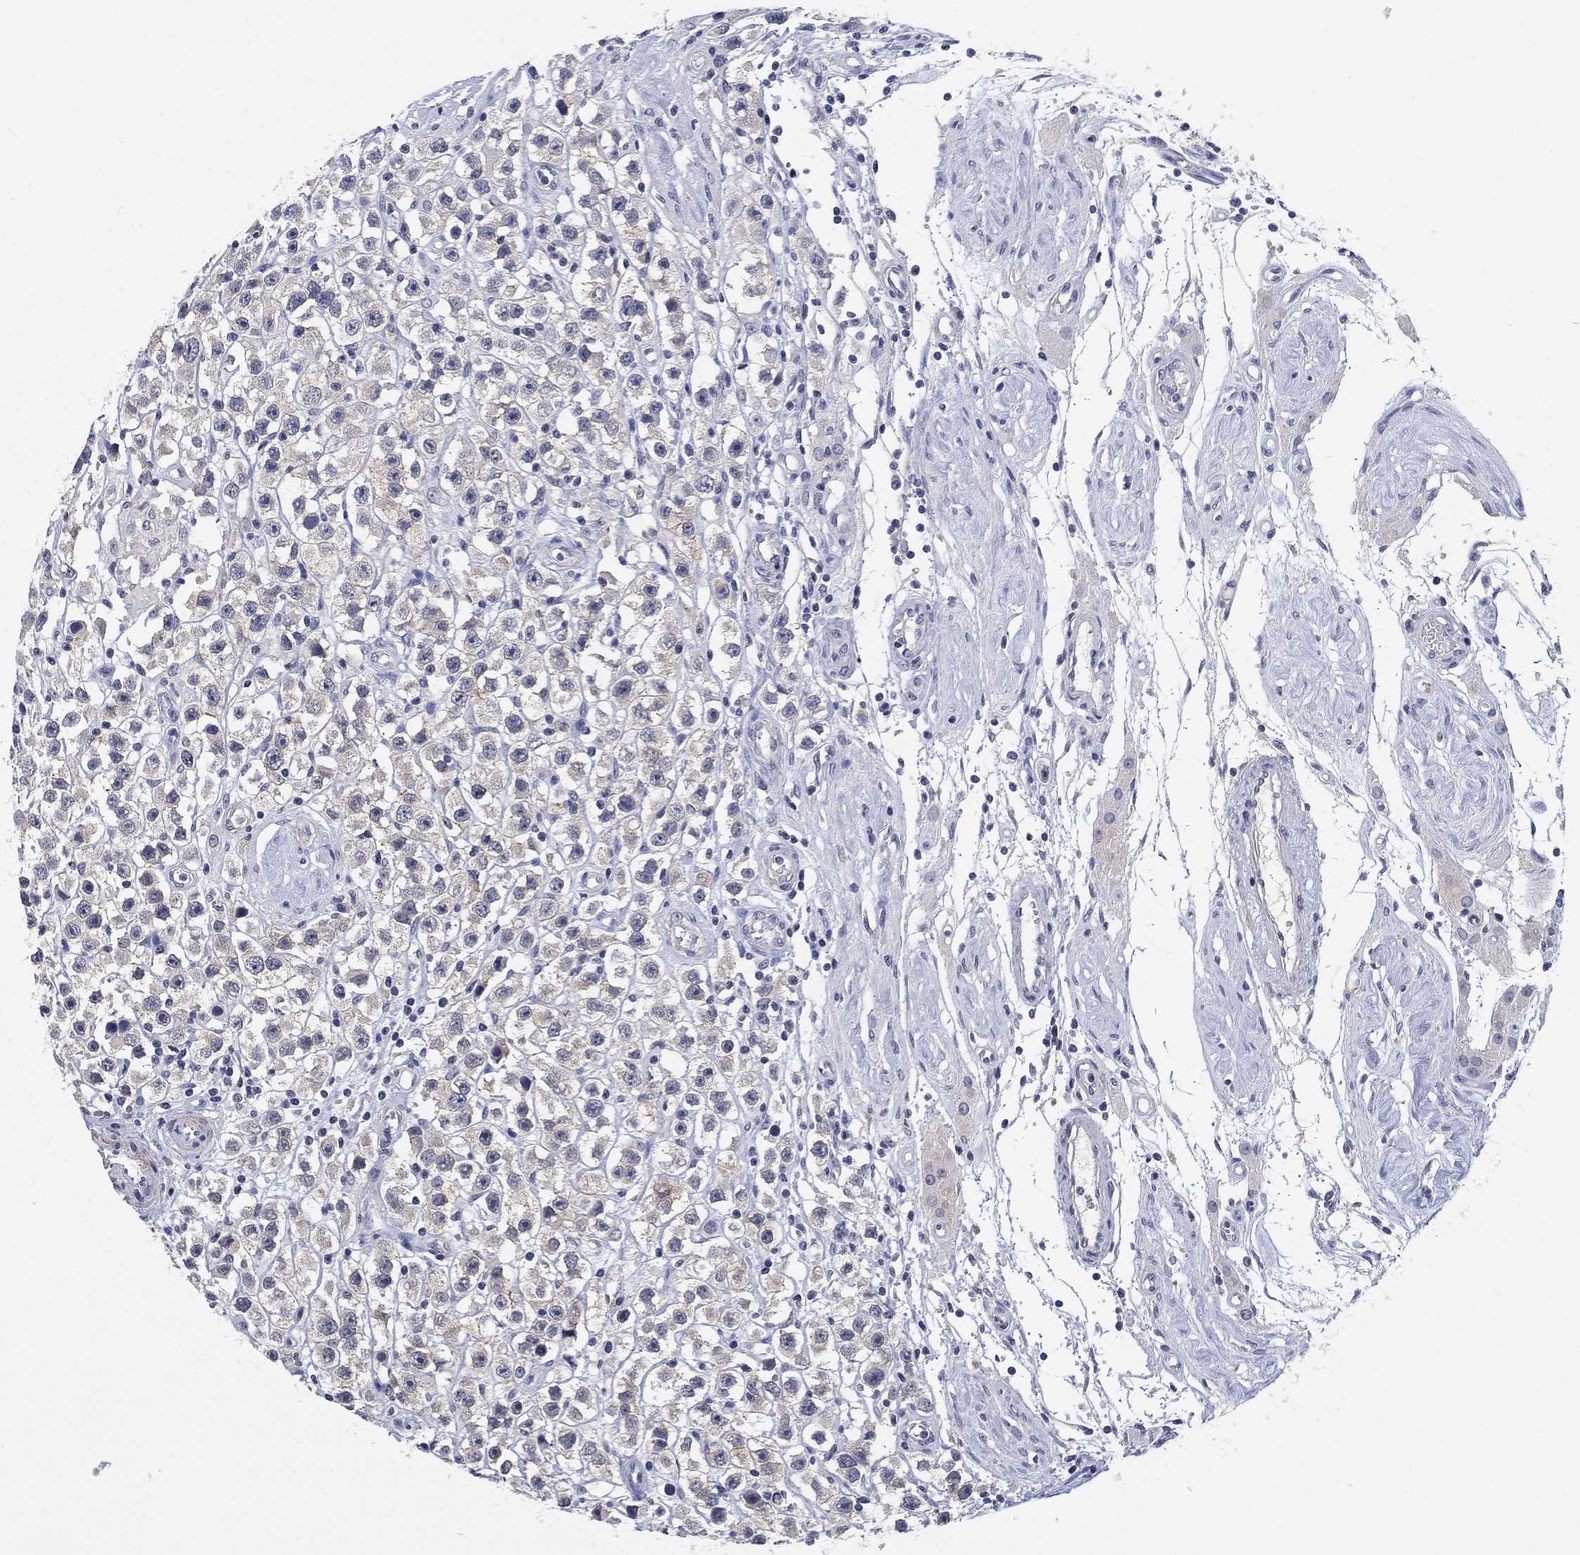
{"staining": {"intensity": "moderate", "quantity": "<25%", "location": "cytoplasmic/membranous"}, "tissue": "testis cancer", "cell_type": "Tumor cells", "image_type": "cancer", "snomed": [{"axis": "morphology", "description": "Seminoma, NOS"}, {"axis": "topography", "description": "Testis"}], "caption": "Human seminoma (testis) stained for a protein (brown) shows moderate cytoplasmic/membranous positive staining in approximately <25% of tumor cells.", "gene": "OTUB2", "patient": {"sex": "male", "age": 45}}